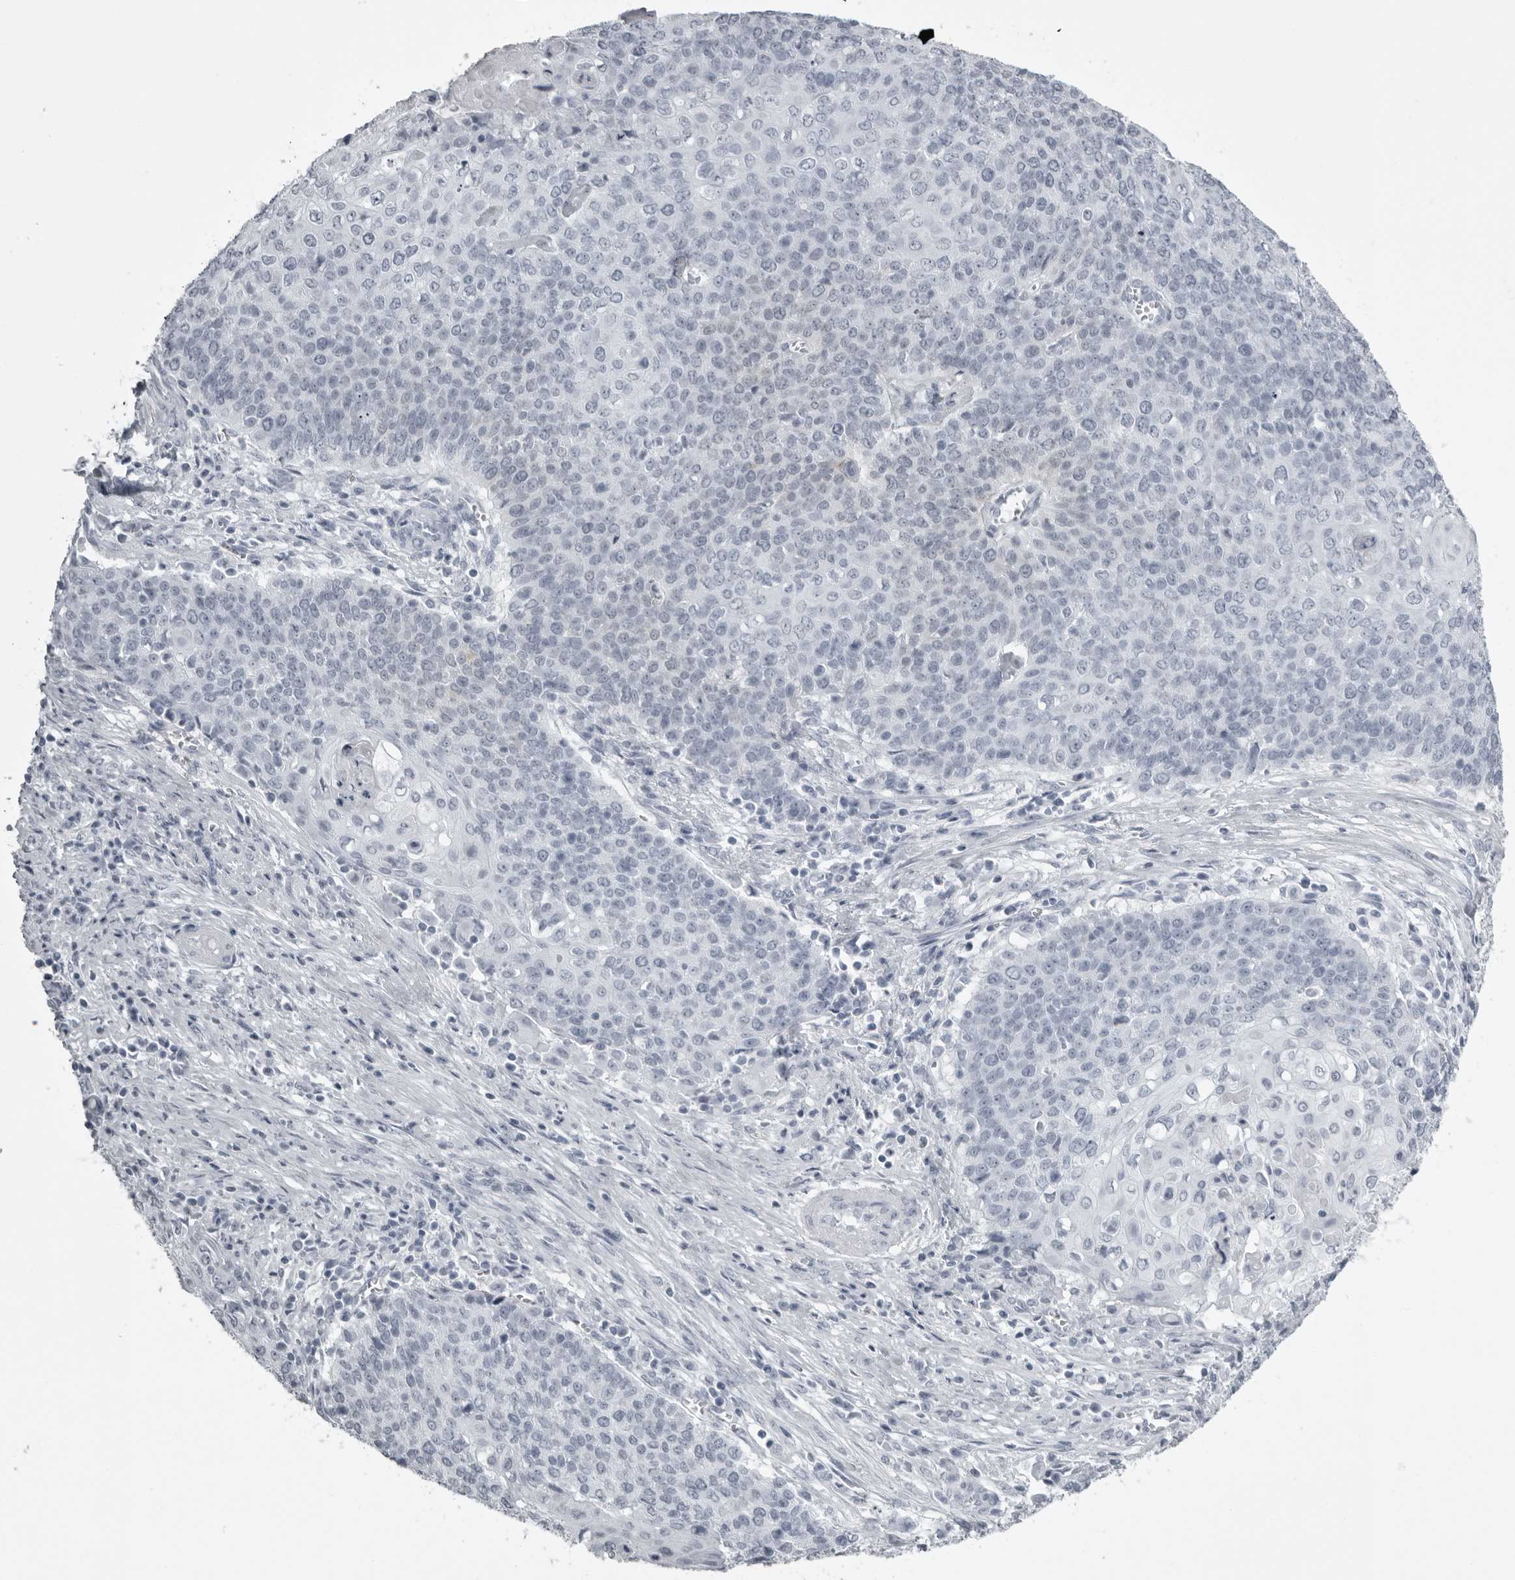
{"staining": {"intensity": "weak", "quantity": "<25%", "location": "cytoplasmic/membranous"}, "tissue": "cervical cancer", "cell_type": "Tumor cells", "image_type": "cancer", "snomed": [{"axis": "morphology", "description": "Squamous cell carcinoma, NOS"}, {"axis": "topography", "description": "Cervix"}], "caption": "There is no significant expression in tumor cells of cervical cancer (squamous cell carcinoma). (DAB (3,3'-diaminobenzidine) immunohistochemistry visualized using brightfield microscopy, high magnification).", "gene": "UROD", "patient": {"sex": "female", "age": 39}}